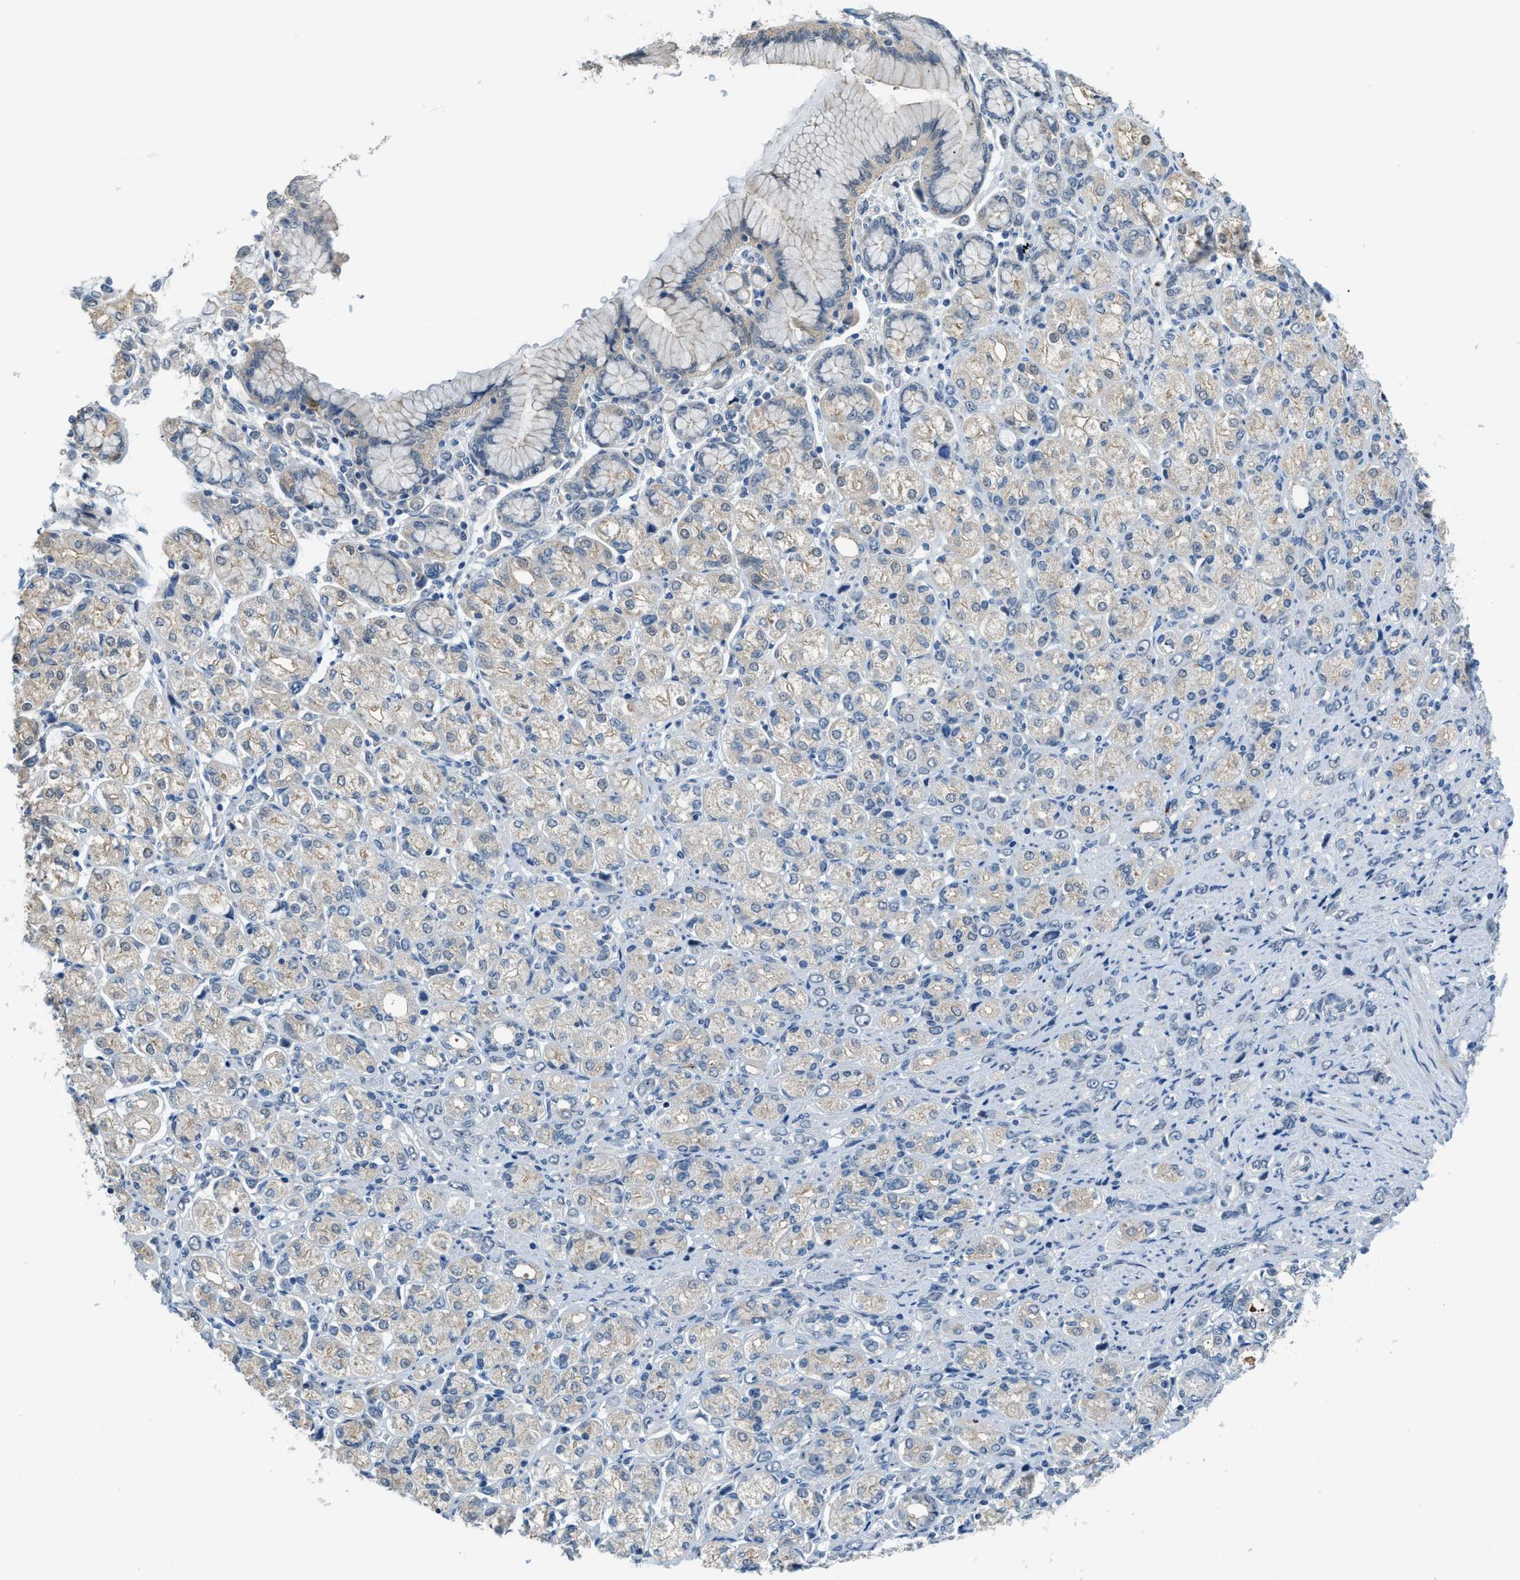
{"staining": {"intensity": "weak", "quantity": "25%-75%", "location": "cytoplasmic/membranous"}, "tissue": "stomach cancer", "cell_type": "Tumor cells", "image_type": "cancer", "snomed": [{"axis": "morphology", "description": "Adenocarcinoma, NOS"}, {"axis": "topography", "description": "Stomach"}], "caption": "Stomach cancer (adenocarcinoma) stained for a protein (brown) shows weak cytoplasmic/membranous positive expression in approximately 25%-75% of tumor cells.", "gene": "TMEM154", "patient": {"sex": "female", "age": 65}}